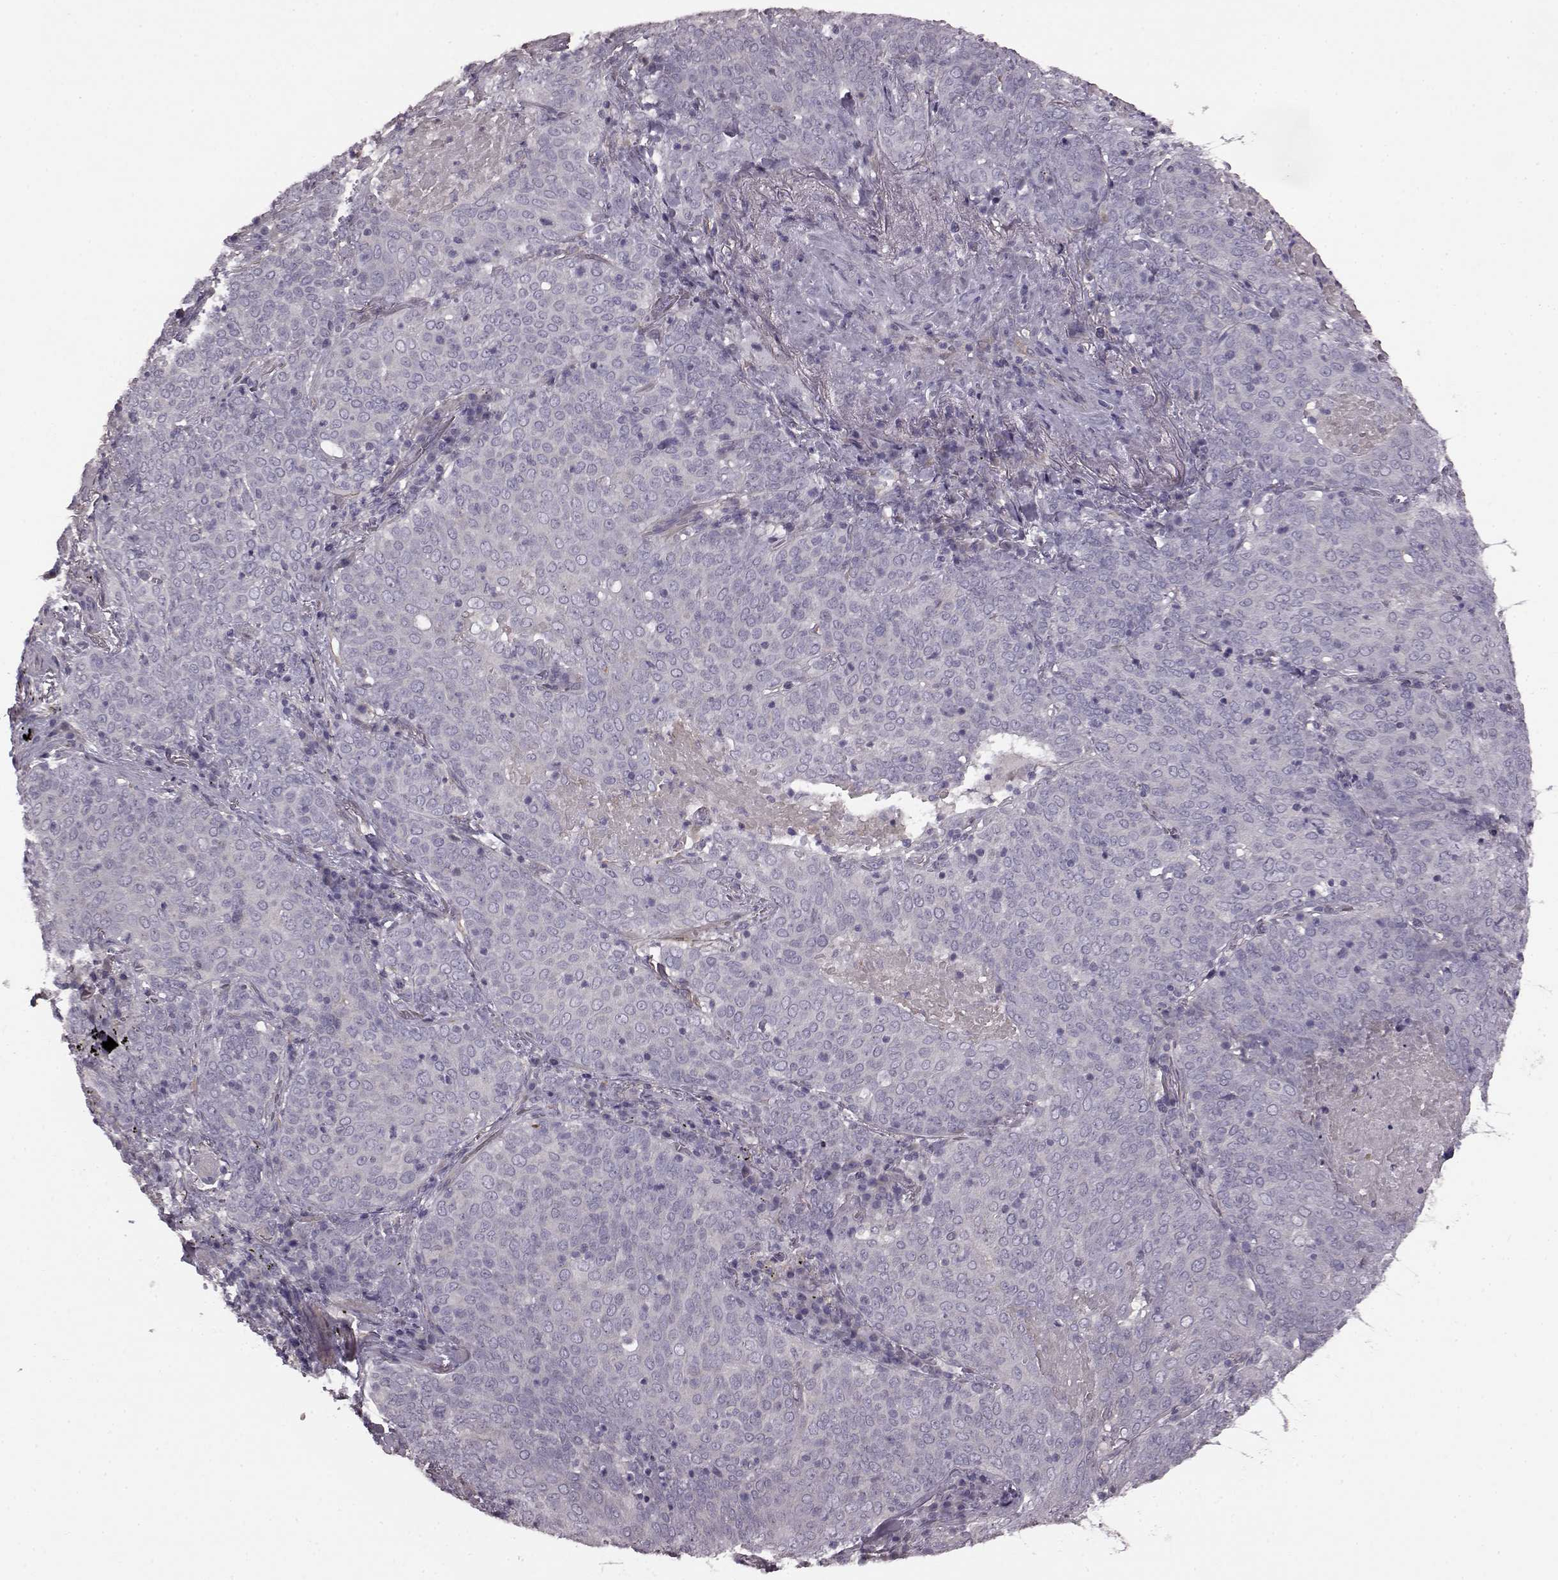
{"staining": {"intensity": "negative", "quantity": "none", "location": "none"}, "tissue": "lung cancer", "cell_type": "Tumor cells", "image_type": "cancer", "snomed": [{"axis": "morphology", "description": "Squamous cell carcinoma, NOS"}, {"axis": "topography", "description": "Lung"}], "caption": "This photomicrograph is of squamous cell carcinoma (lung) stained with IHC to label a protein in brown with the nuclei are counter-stained blue. There is no positivity in tumor cells.", "gene": "GRK1", "patient": {"sex": "male", "age": 82}}